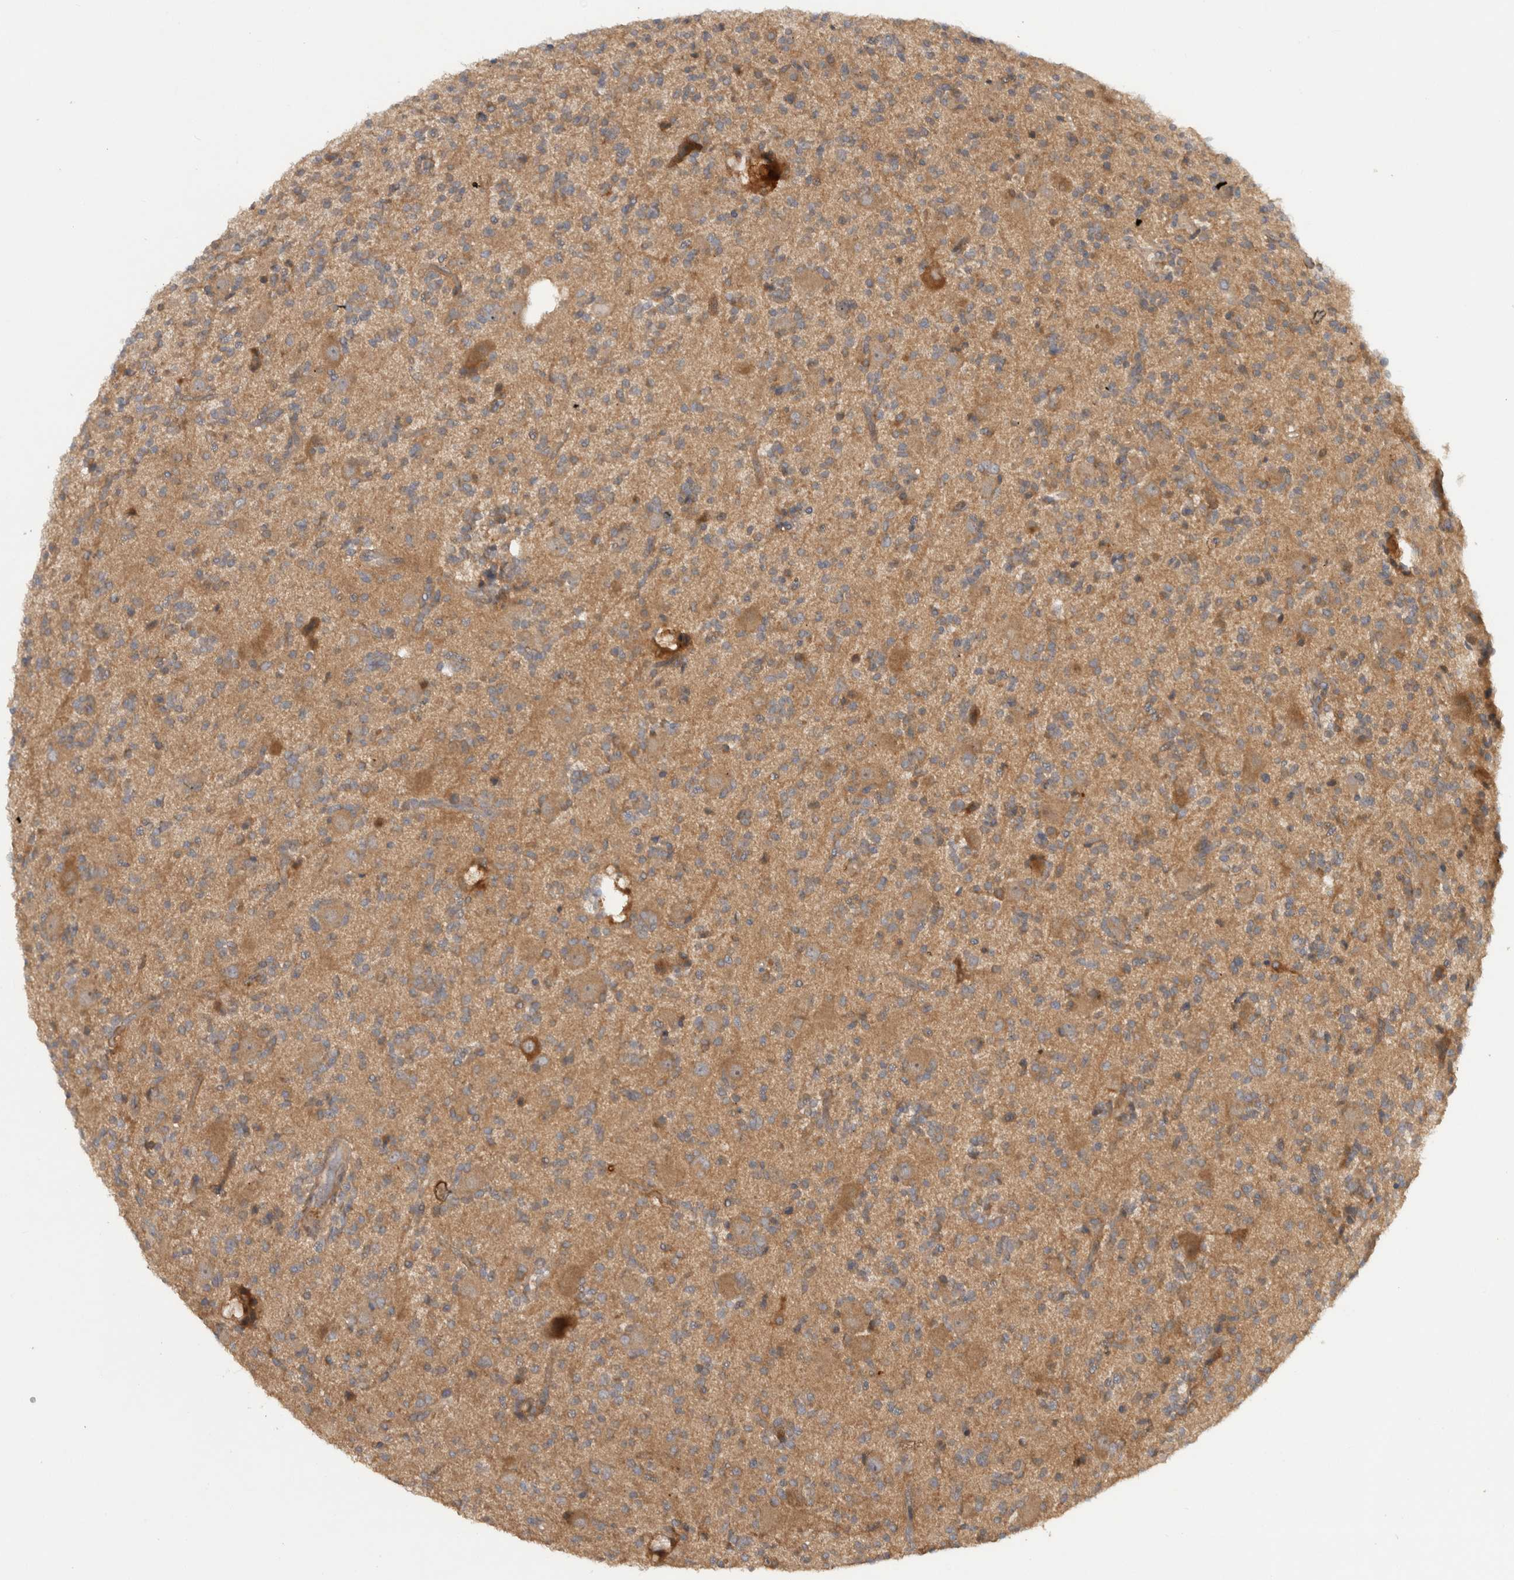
{"staining": {"intensity": "weak", "quantity": ">75%", "location": "cytoplasmic/membranous"}, "tissue": "glioma", "cell_type": "Tumor cells", "image_type": "cancer", "snomed": [{"axis": "morphology", "description": "Glioma, malignant, High grade"}, {"axis": "topography", "description": "Brain"}], "caption": "A low amount of weak cytoplasmic/membranous expression is appreciated in approximately >75% of tumor cells in glioma tissue.", "gene": "VEPH1", "patient": {"sex": "male", "age": 34}}